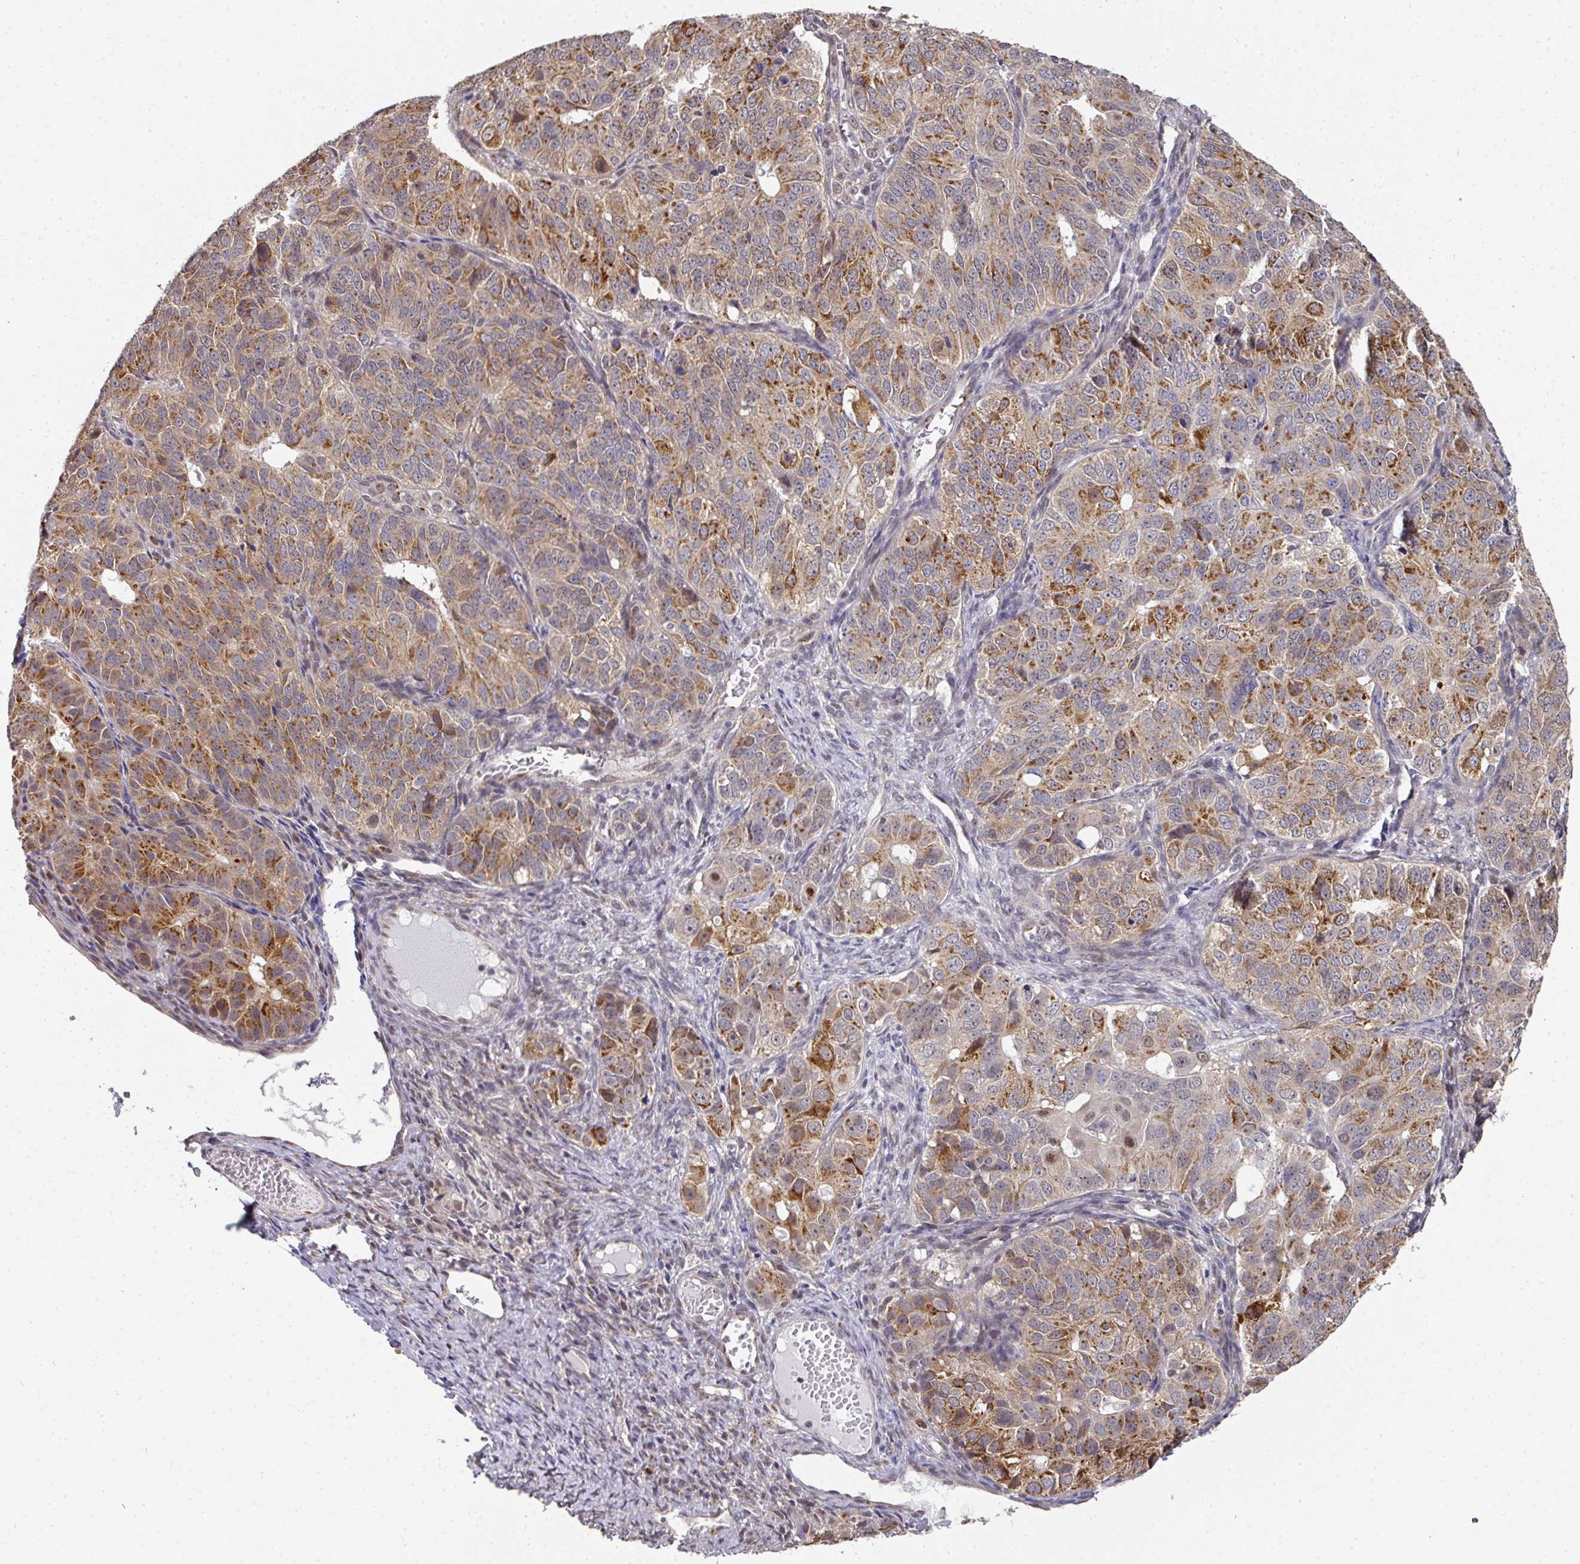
{"staining": {"intensity": "moderate", "quantity": ">75%", "location": "cytoplasmic/membranous"}, "tissue": "ovarian cancer", "cell_type": "Tumor cells", "image_type": "cancer", "snomed": [{"axis": "morphology", "description": "Carcinoma, endometroid"}, {"axis": "topography", "description": "Ovary"}], "caption": "This is an image of immunohistochemistry staining of ovarian cancer (endometroid carcinoma), which shows moderate expression in the cytoplasmic/membranous of tumor cells.", "gene": "C18orf25", "patient": {"sex": "female", "age": 51}}